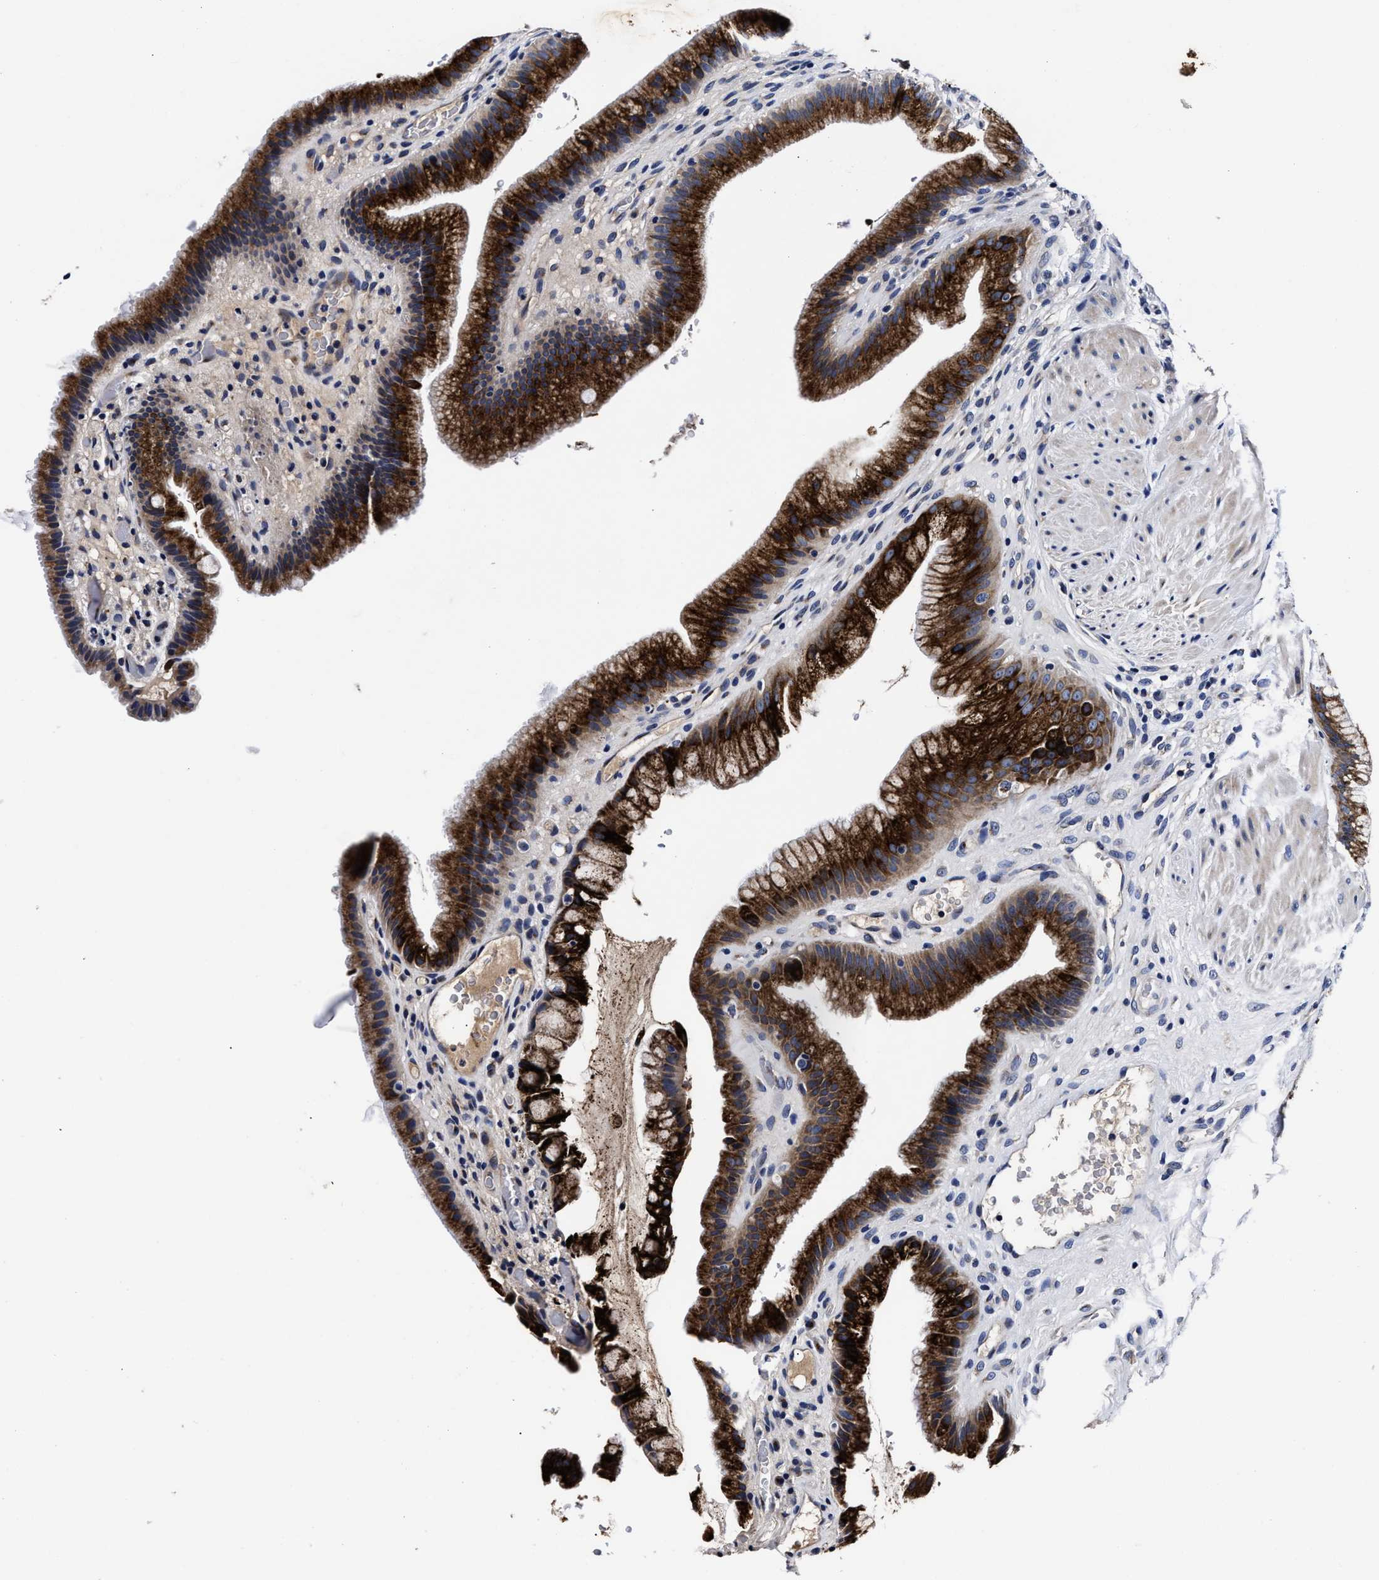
{"staining": {"intensity": "strong", "quantity": ">75%", "location": "cytoplasmic/membranous"}, "tissue": "gallbladder", "cell_type": "Glandular cells", "image_type": "normal", "snomed": [{"axis": "morphology", "description": "Normal tissue, NOS"}, {"axis": "topography", "description": "Gallbladder"}], "caption": "Protein staining of unremarkable gallbladder exhibits strong cytoplasmic/membranous staining in about >75% of glandular cells.", "gene": "OLFML2A", "patient": {"sex": "male", "age": 49}}